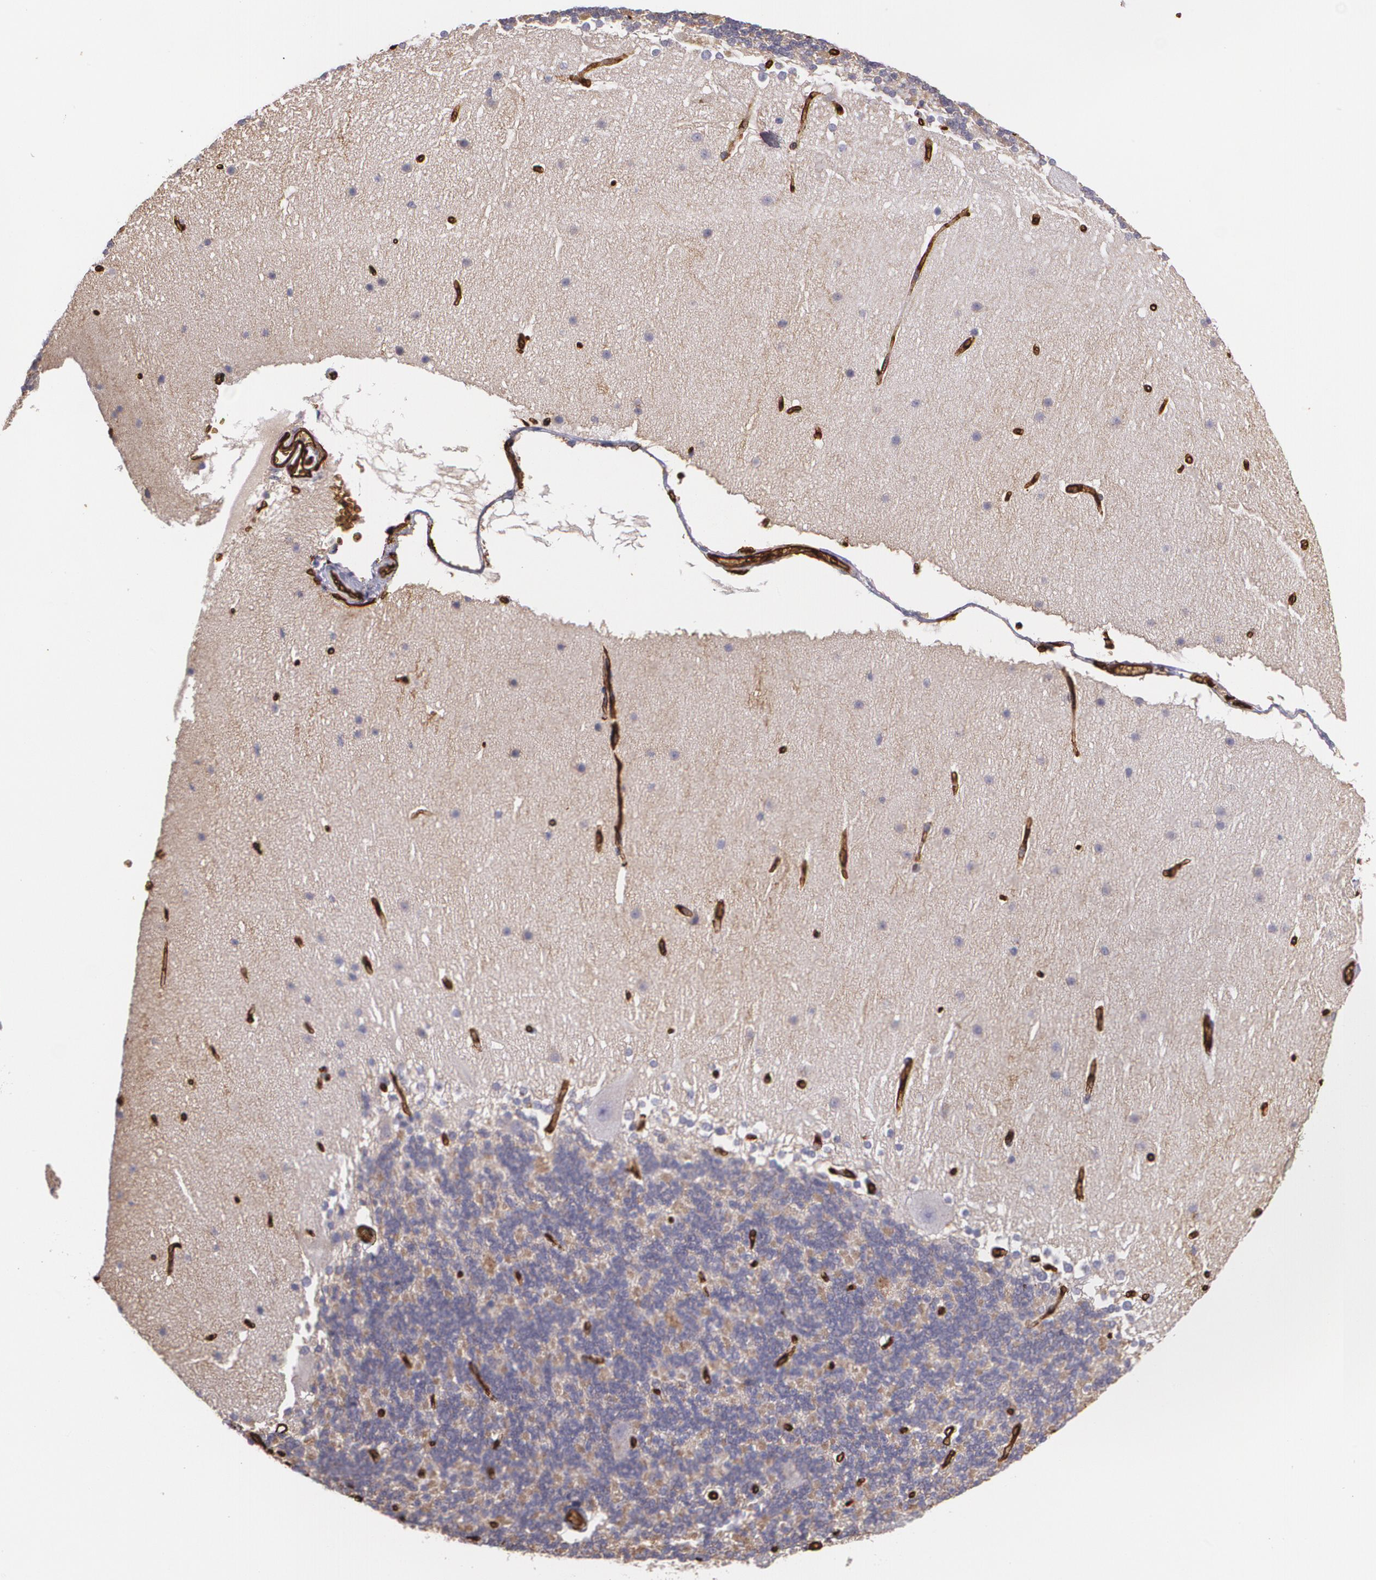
{"staining": {"intensity": "negative", "quantity": "none", "location": "none"}, "tissue": "cerebellum", "cell_type": "Cells in granular layer", "image_type": "normal", "snomed": [{"axis": "morphology", "description": "Normal tissue, NOS"}, {"axis": "topography", "description": "Cerebellum"}], "caption": "A histopathology image of cerebellum stained for a protein reveals no brown staining in cells in granular layer. The staining is performed using DAB (3,3'-diaminobenzidine) brown chromogen with nuclei counter-stained in using hematoxylin.", "gene": "SLC2A1", "patient": {"sex": "female", "age": 19}}